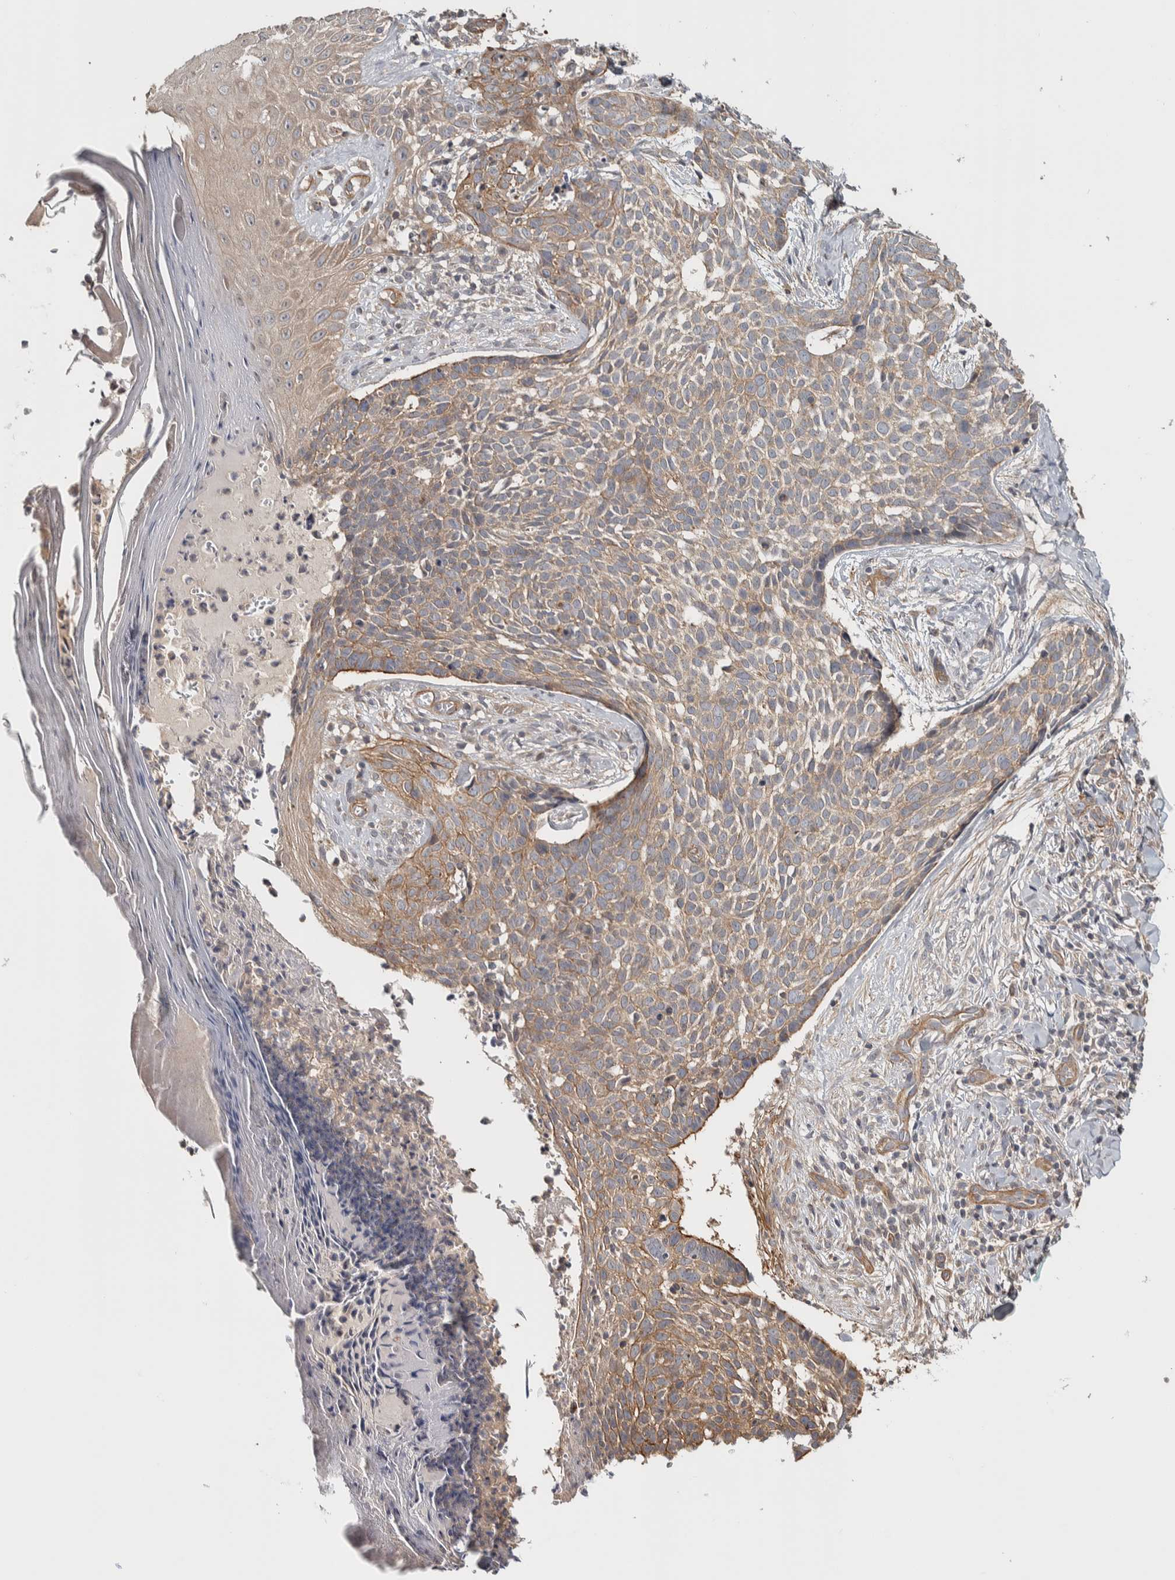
{"staining": {"intensity": "weak", "quantity": ">75%", "location": "cytoplasmic/membranous"}, "tissue": "skin cancer", "cell_type": "Tumor cells", "image_type": "cancer", "snomed": [{"axis": "morphology", "description": "Normal tissue, NOS"}, {"axis": "morphology", "description": "Basal cell carcinoma"}, {"axis": "topography", "description": "Skin"}], "caption": "Brown immunohistochemical staining in skin cancer (basal cell carcinoma) demonstrates weak cytoplasmic/membranous staining in about >75% of tumor cells.", "gene": "CHMP4C", "patient": {"sex": "male", "age": 67}}